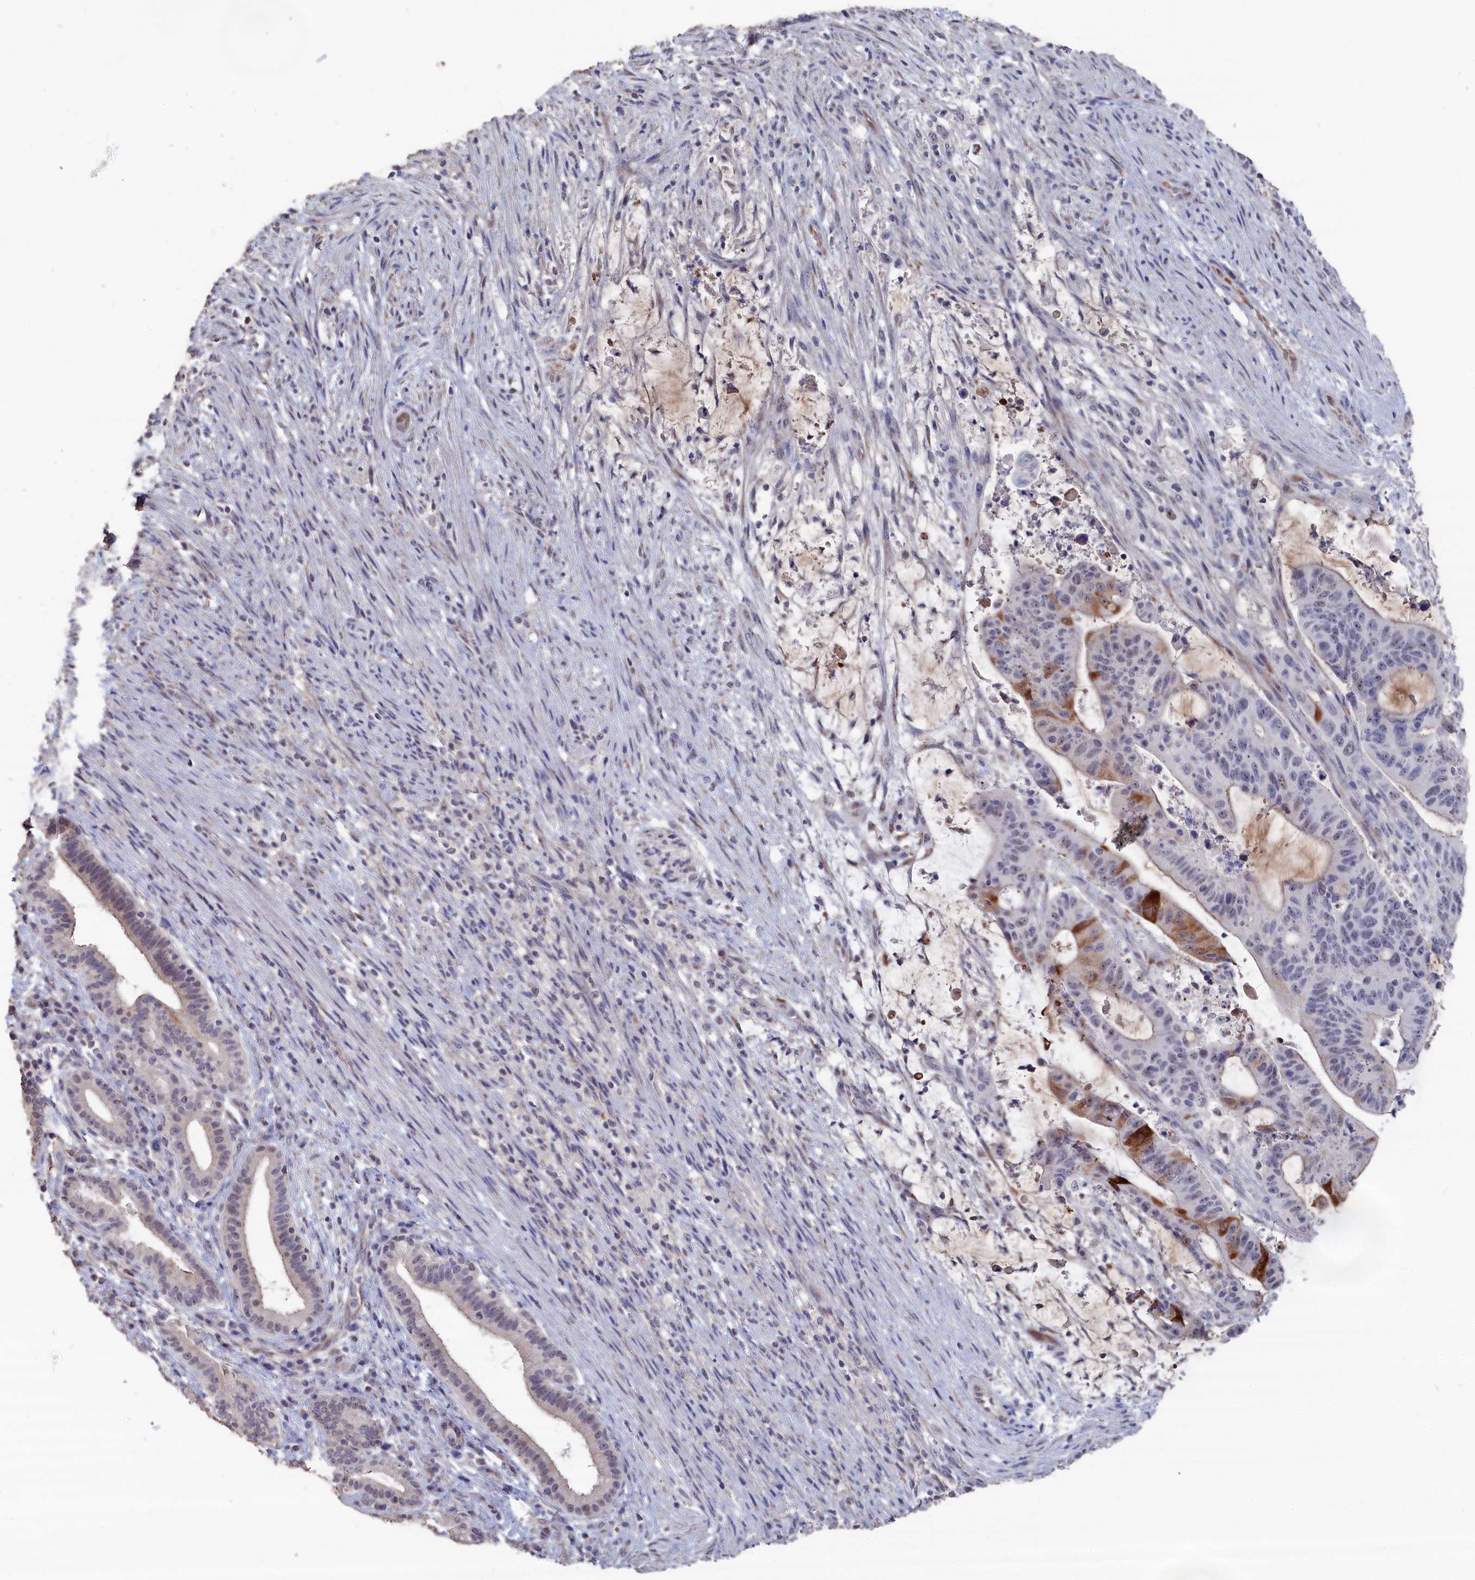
{"staining": {"intensity": "moderate", "quantity": "<25%", "location": "cytoplasmic/membranous"}, "tissue": "liver cancer", "cell_type": "Tumor cells", "image_type": "cancer", "snomed": [{"axis": "morphology", "description": "Normal tissue, NOS"}, {"axis": "morphology", "description": "Cholangiocarcinoma"}, {"axis": "topography", "description": "Liver"}, {"axis": "topography", "description": "Peripheral nerve tissue"}], "caption": "Immunohistochemical staining of human cholangiocarcinoma (liver) demonstrates low levels of moderate cytoplasmic/membranous protein expression in about <25% of tumor cells.", "gene": "SEMG2", "patient": {"sex": "female", "age": 73}}